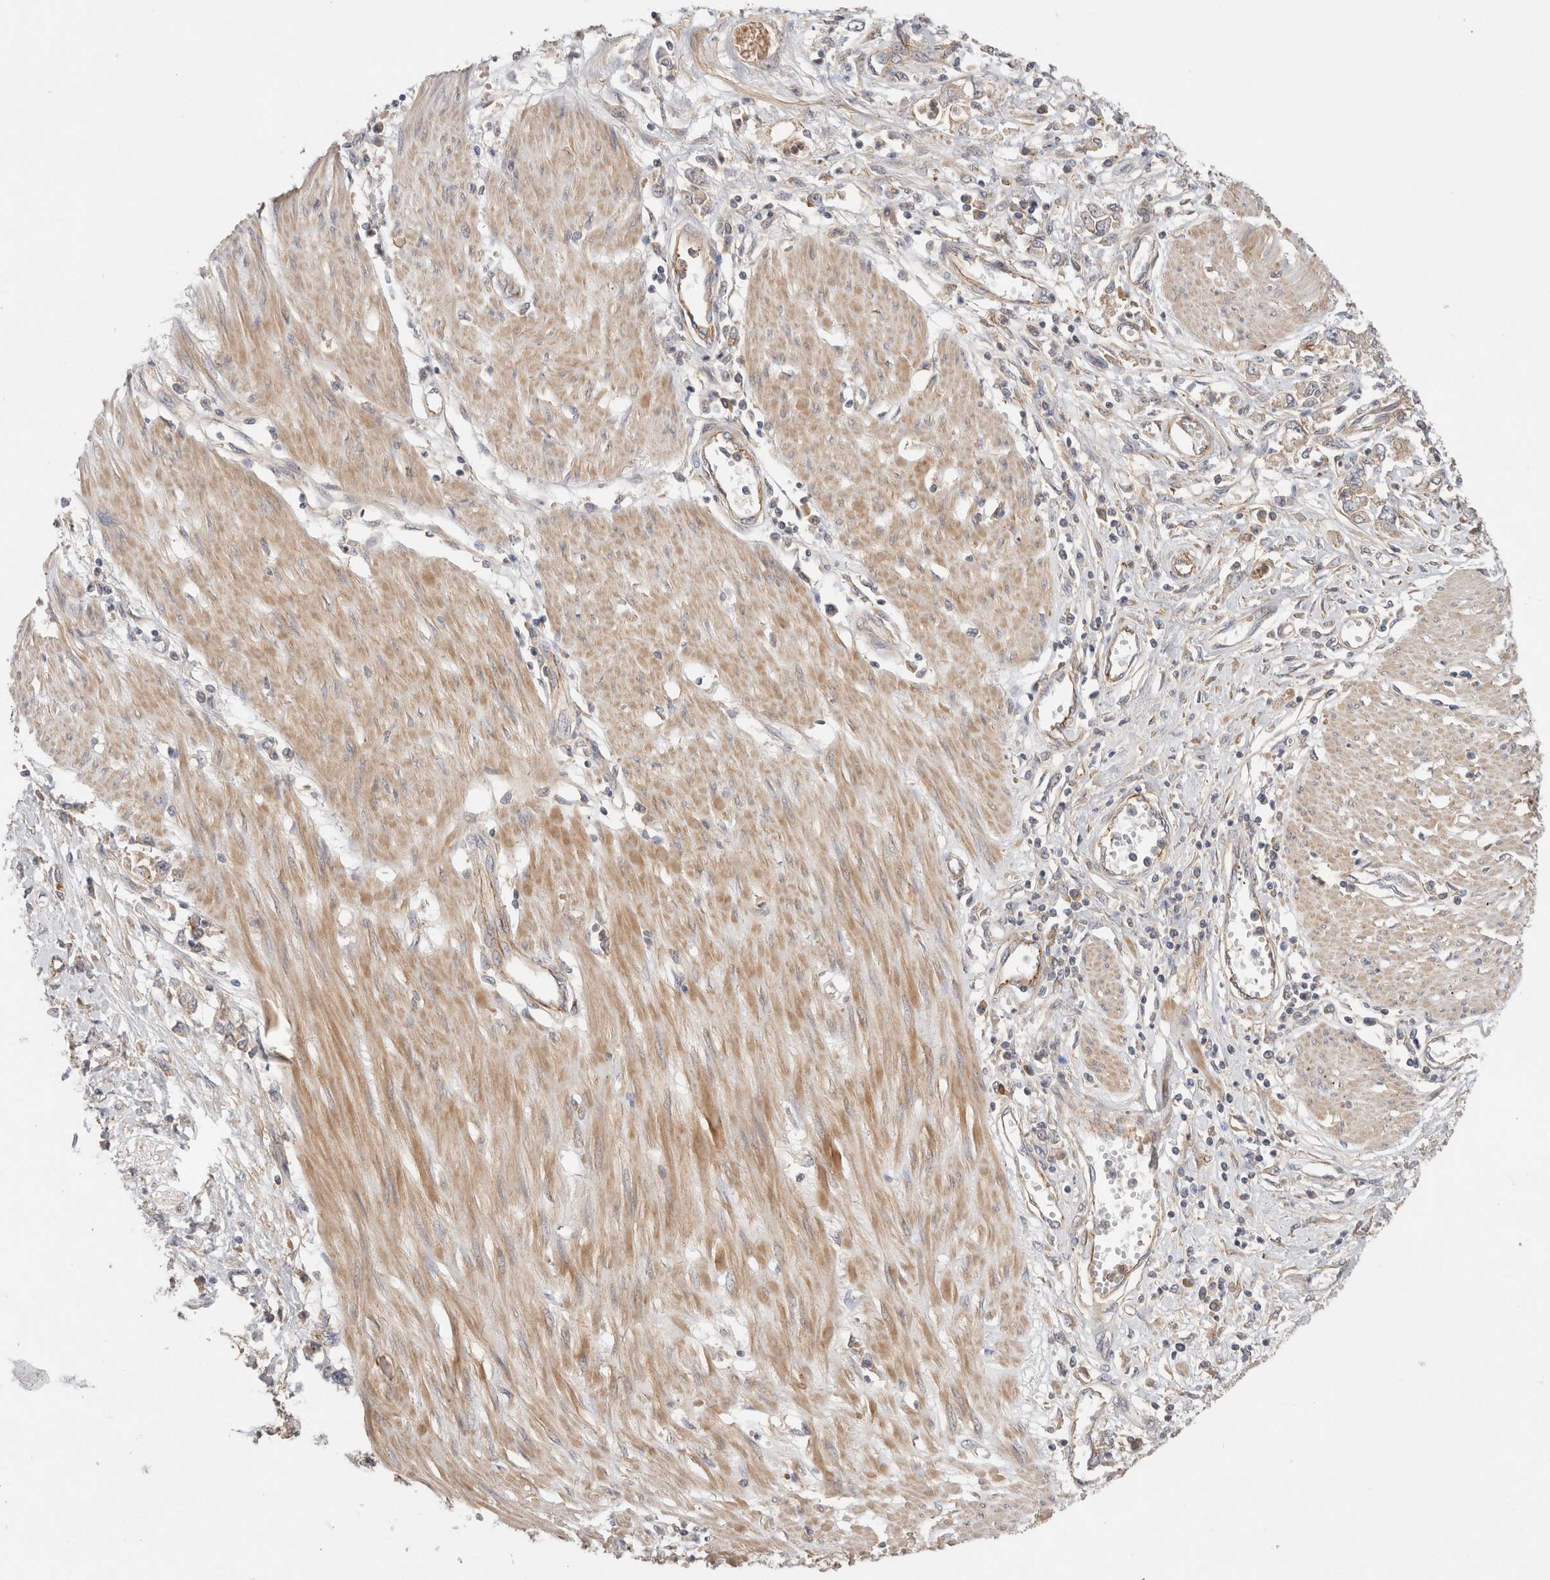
{"staining": {"intensity": "weak", "quantity": "25%-75%", "location": "cytoplasmic/membranous"}, "tissue": "stomach cancer", "cell_type": "Tumor cells", "image_type": "cancer", "snomed": [{"axis": "morphology", "description": "Adenocarcinoma, NOS"}, {"axis": "topography", "description": "Stomach"}], "caption": "Protein expression analysis of human stomach cancer reveals weak cytoplasmic/membranous positivity in approximately 25%-75% of tumor cells.", "gene": "SGK3", "patient": {"sex": "female", "age": 76}}